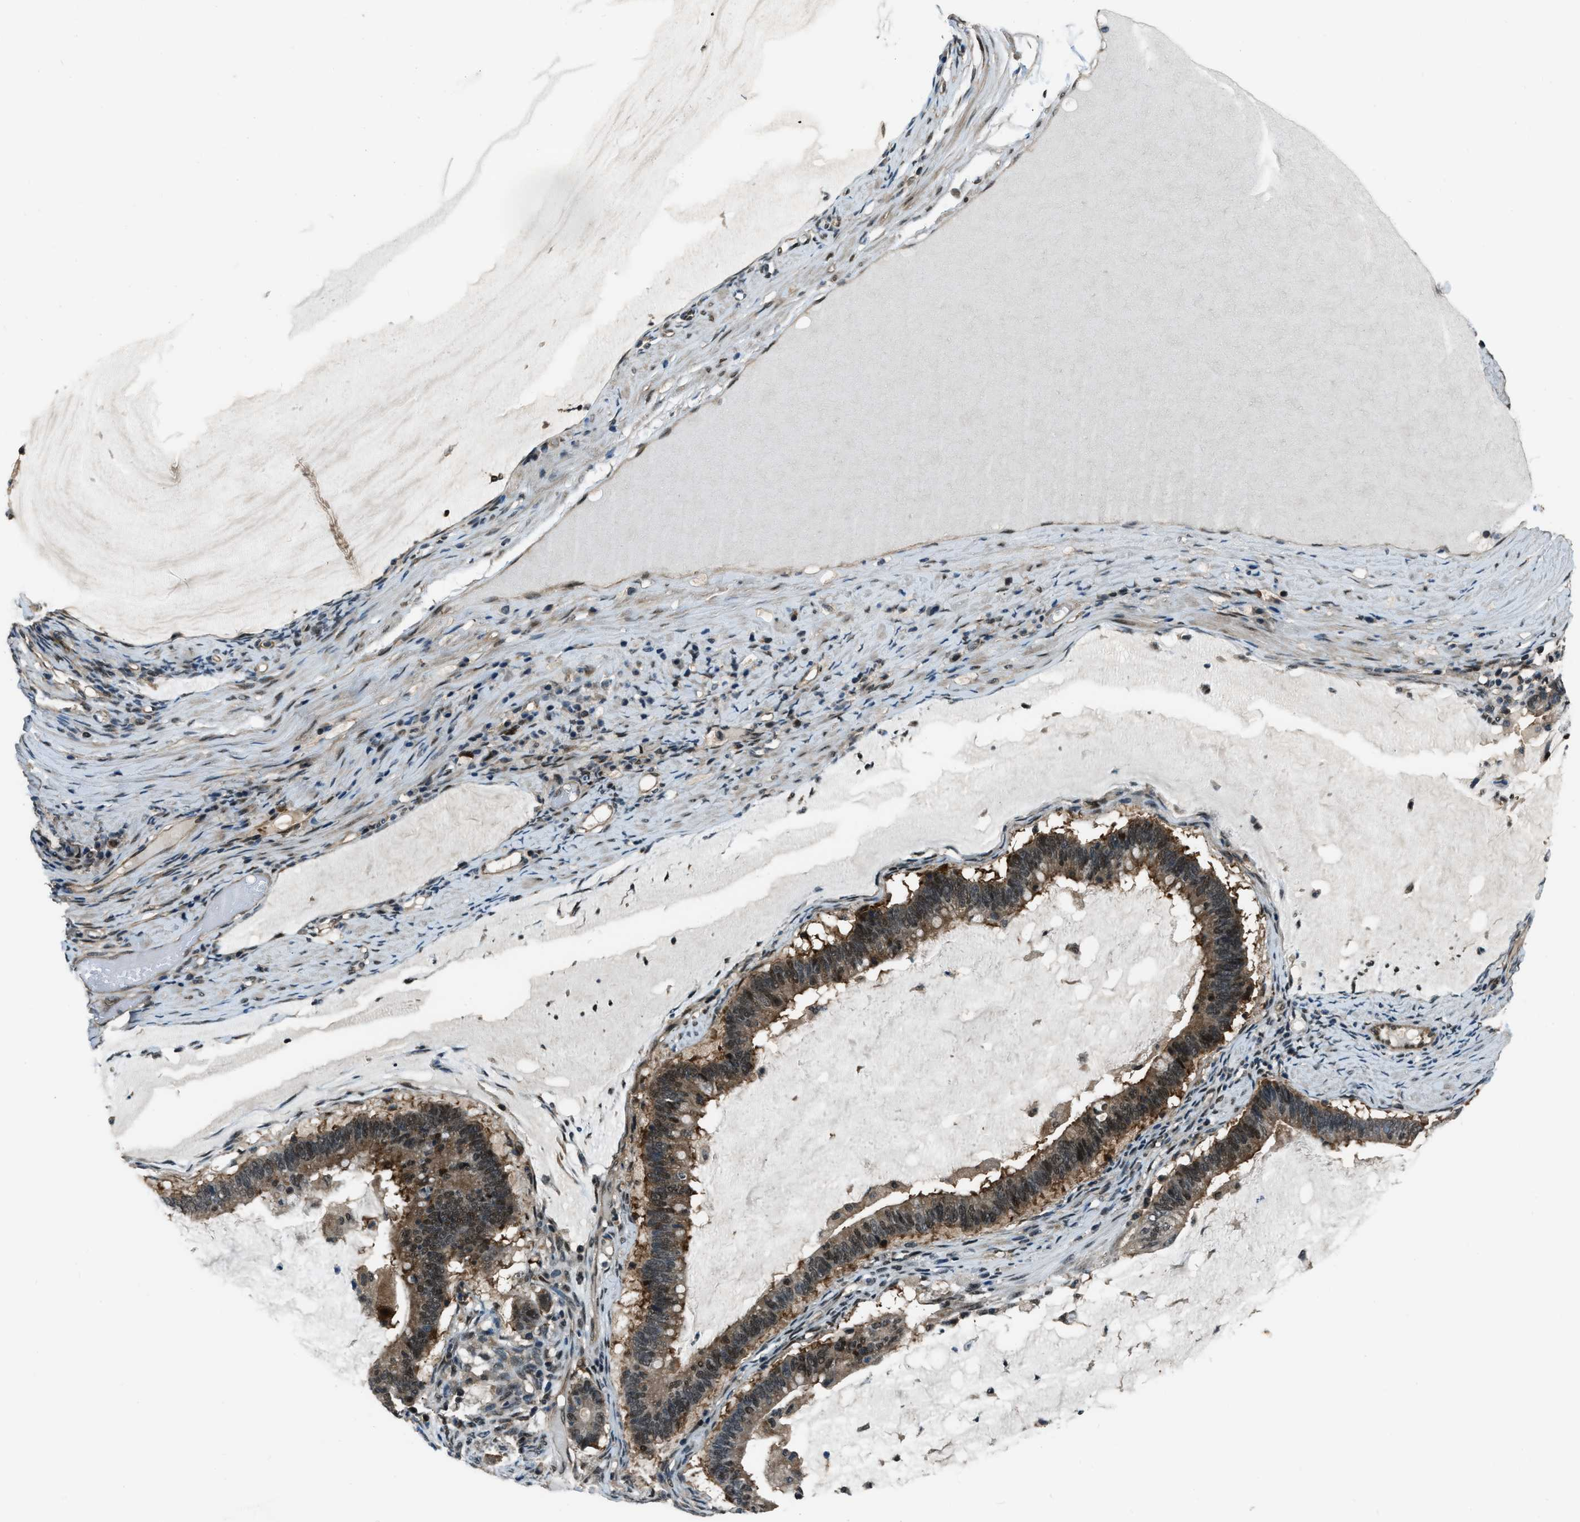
{"staining": {"intensity": "strong", "quantity": "25%-75%", "location": "cytoplasmic/membranous,nuclear"}, "tissue": "ovarian cancer", "cell_type": "Tumor cells", "image_type": "cancer", "snomed": [{"axis": "morphology", "description": "Cystadenocarcinoma, mucinous, NOS"}, {"axis": "topography", "description": "Ovary"}], "caption": "A brown stain highlights strong cytoplasmic/membranous and nuclear expression of a protein in ovarian mucinous cystadenocarcinoma tumor cells.", "gene": "NUDCD3", "patient": {"sex": "female", "age": 61}}